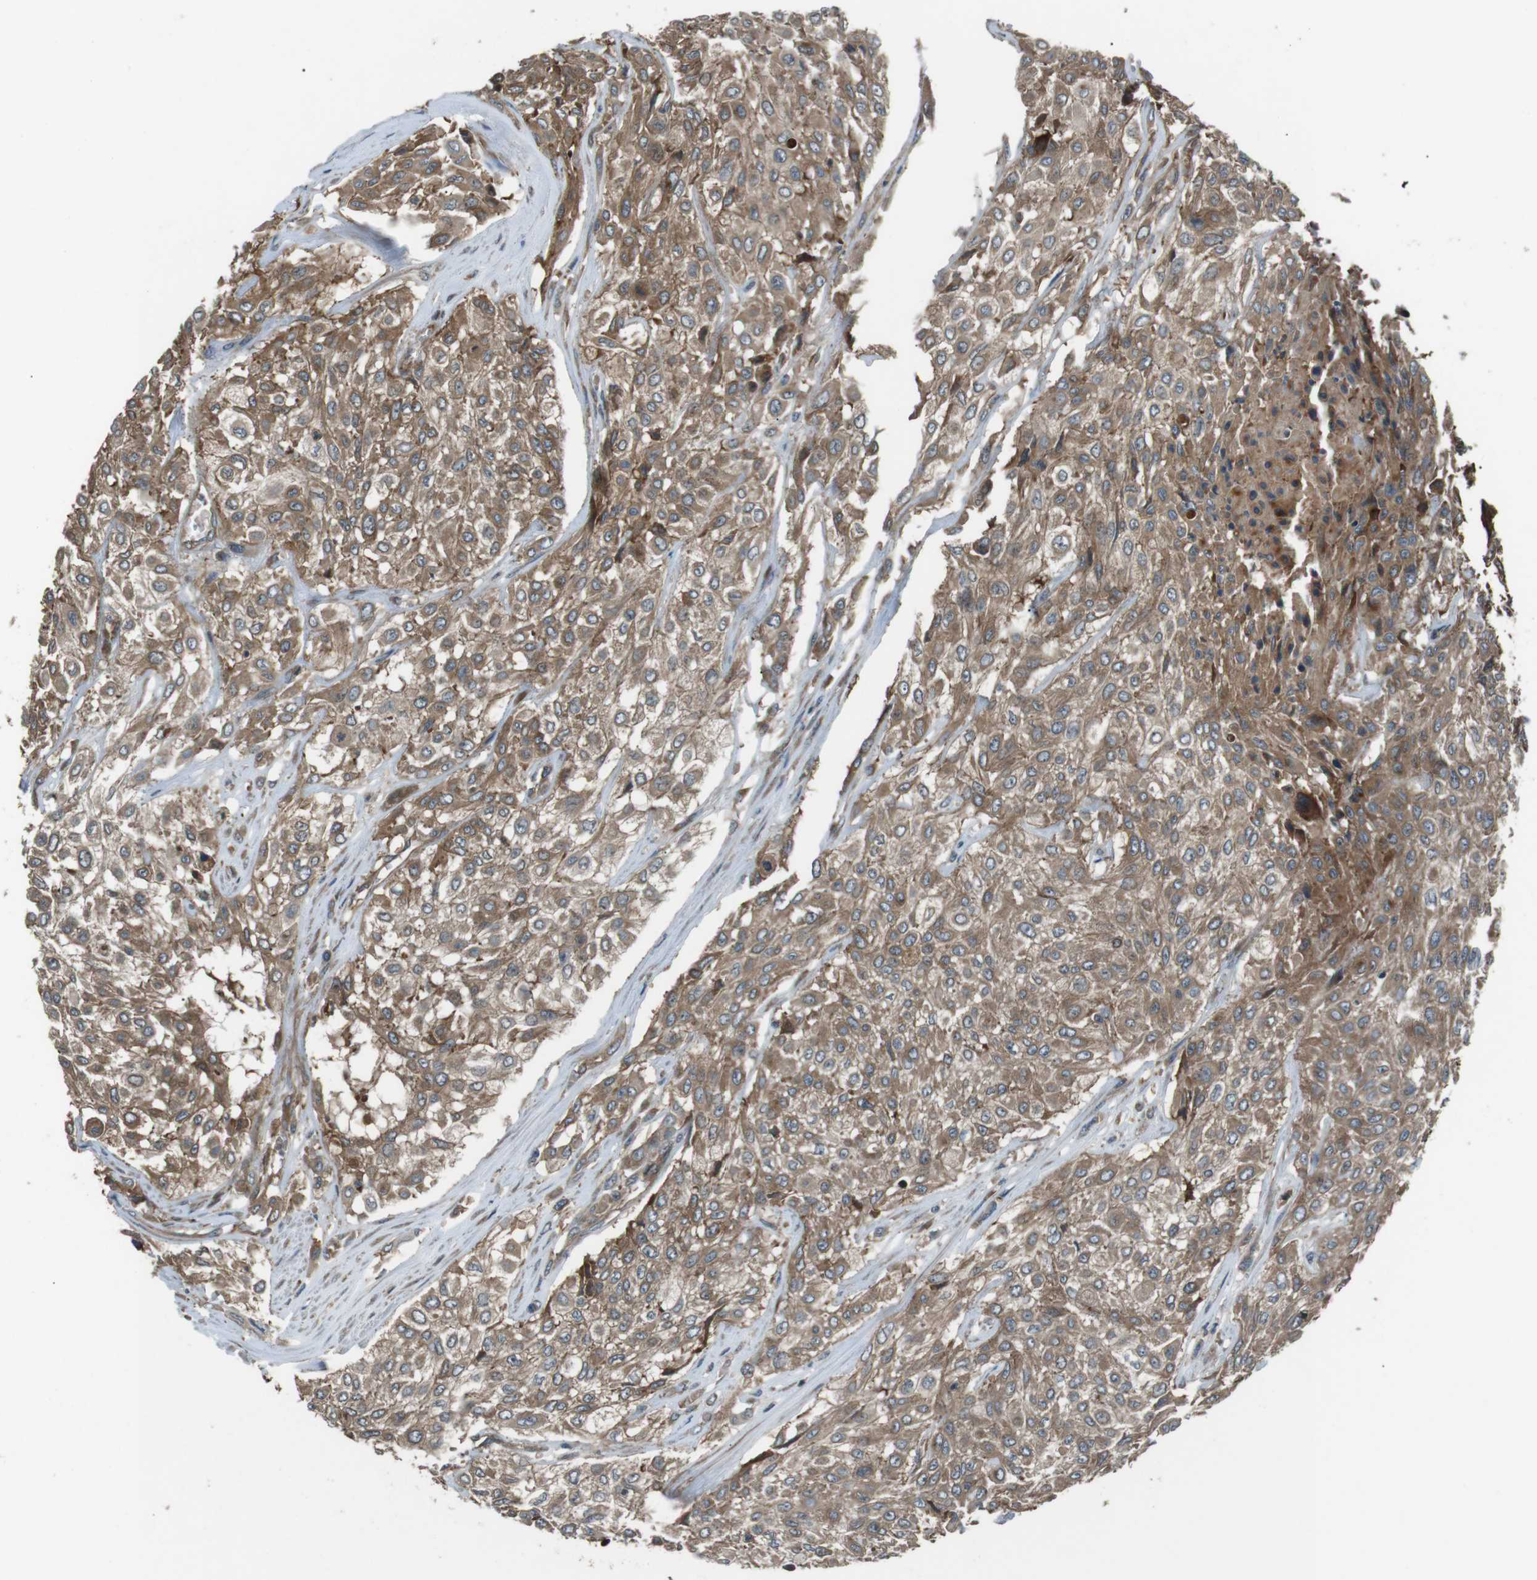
{"staining": {"intensity": "moderate", "quantity": ">75%", "location": "cytoplasmic/membranous"}, "tissue": "urothelial cancer", "cell_type": "Tumor cells", "image_type": "cancer", "snomed": [{"axis": "morphology", "description": "Urothelial carcinoma, High grade"}, {"axis": "topography", "description": "Urinary bladder"}], "caption": "Immunohistochemistry photomicrograph of human high-grade urothelial carcinoma stained for a protein (brown), which exhibits medium levels of moderate cytoplasmic/membranous expression in about >75% of tumor cells.", "gene": "GPR161", "patient": {"sex": "male", "age": 57}}